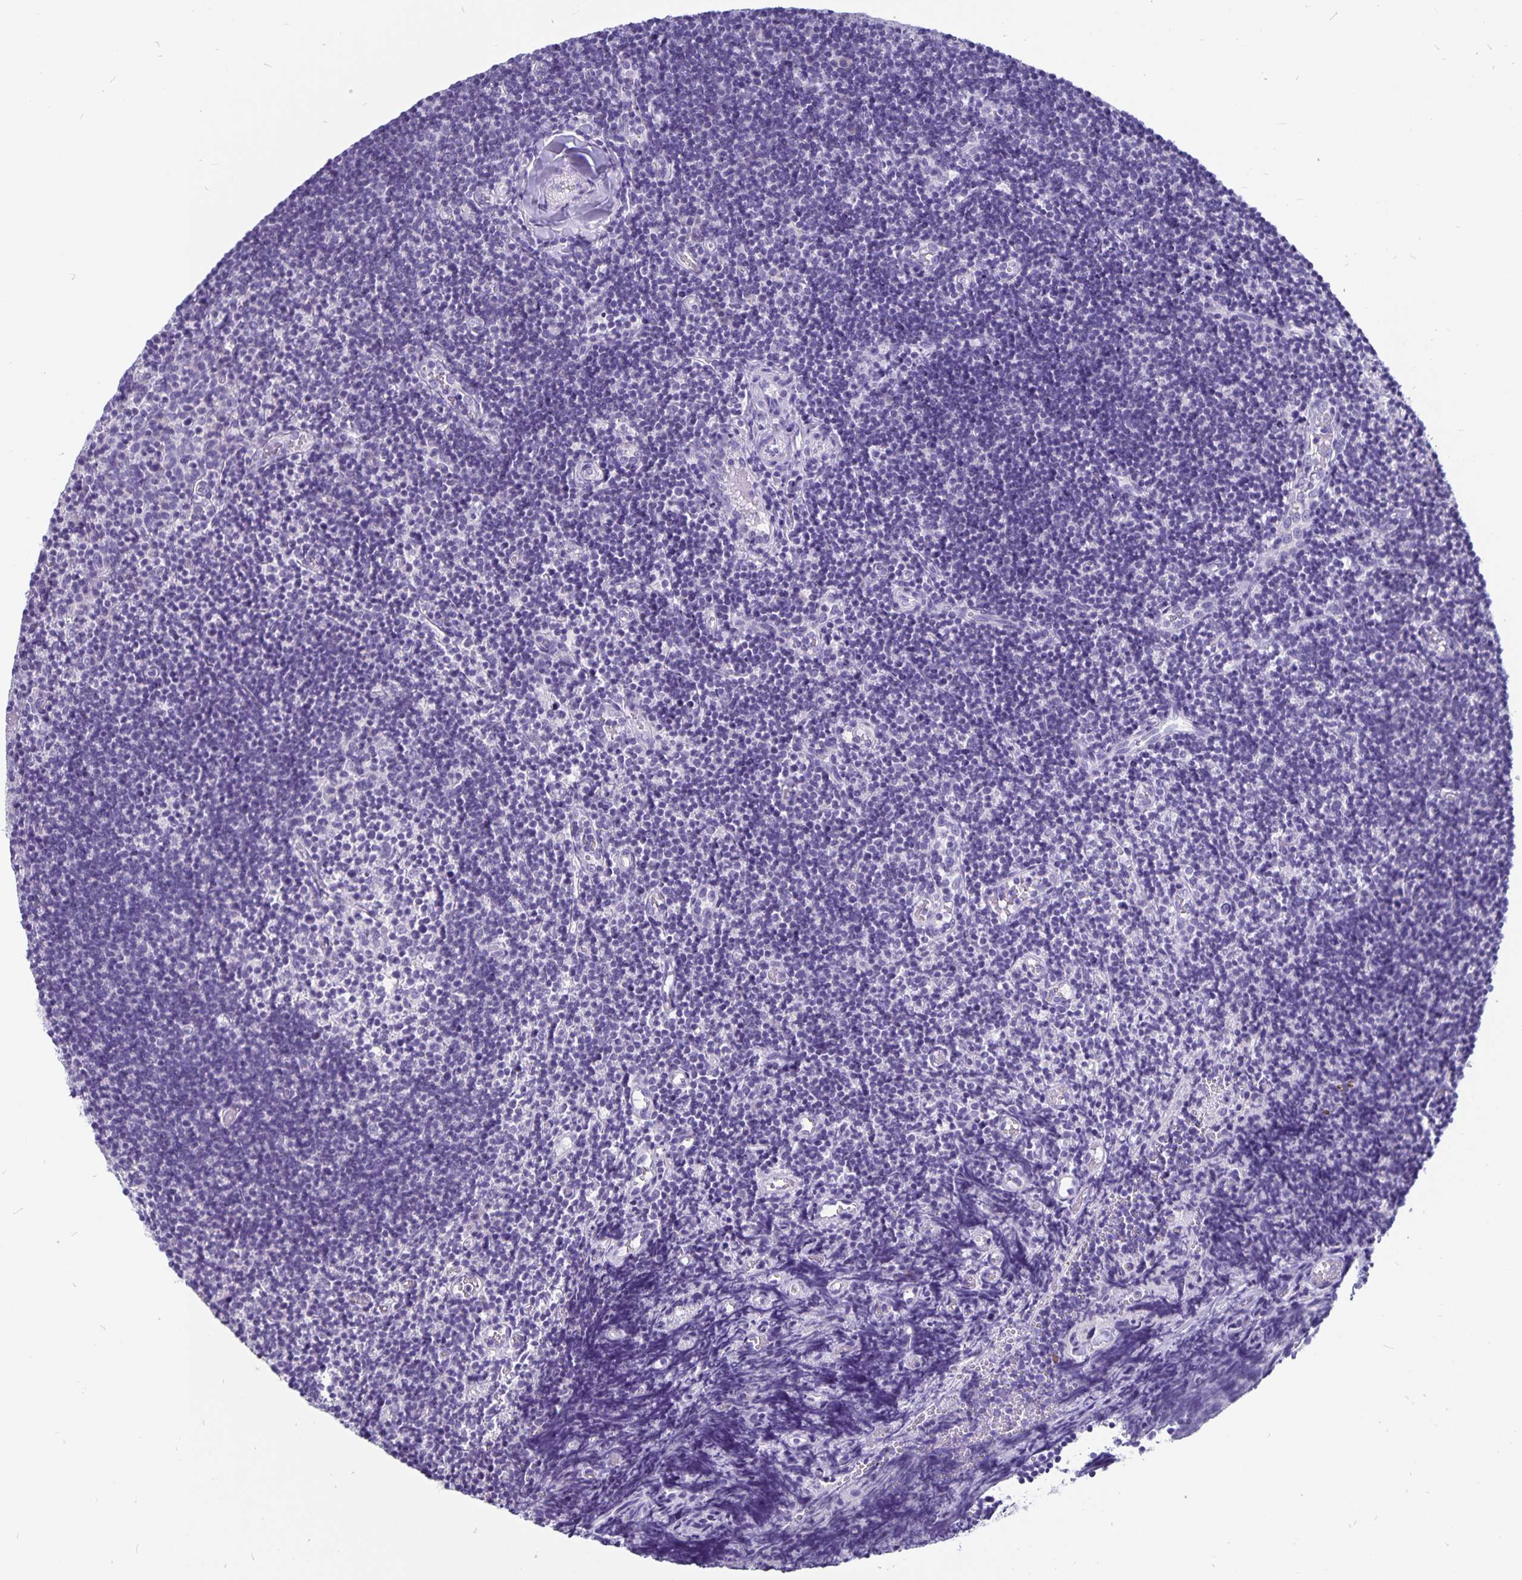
{"staining": {"intensity": "negative", "quantity": "none", "location": "none"}, "tissue": "tonsil", "cell_type": "Germinal center cells", "image_type": "normal", "snomed": [{"axis": "morphology", "description": "Normal tissue, NOS"}, {"axis": "topography", "description": "Tonsil"}], "caption": "Germinal center cells are negative for brown protein staining in normal tonsil. Nuclei are stained in blue.", "gene": "ODF3B", "patient": {"sex": "female", "age": 10}}